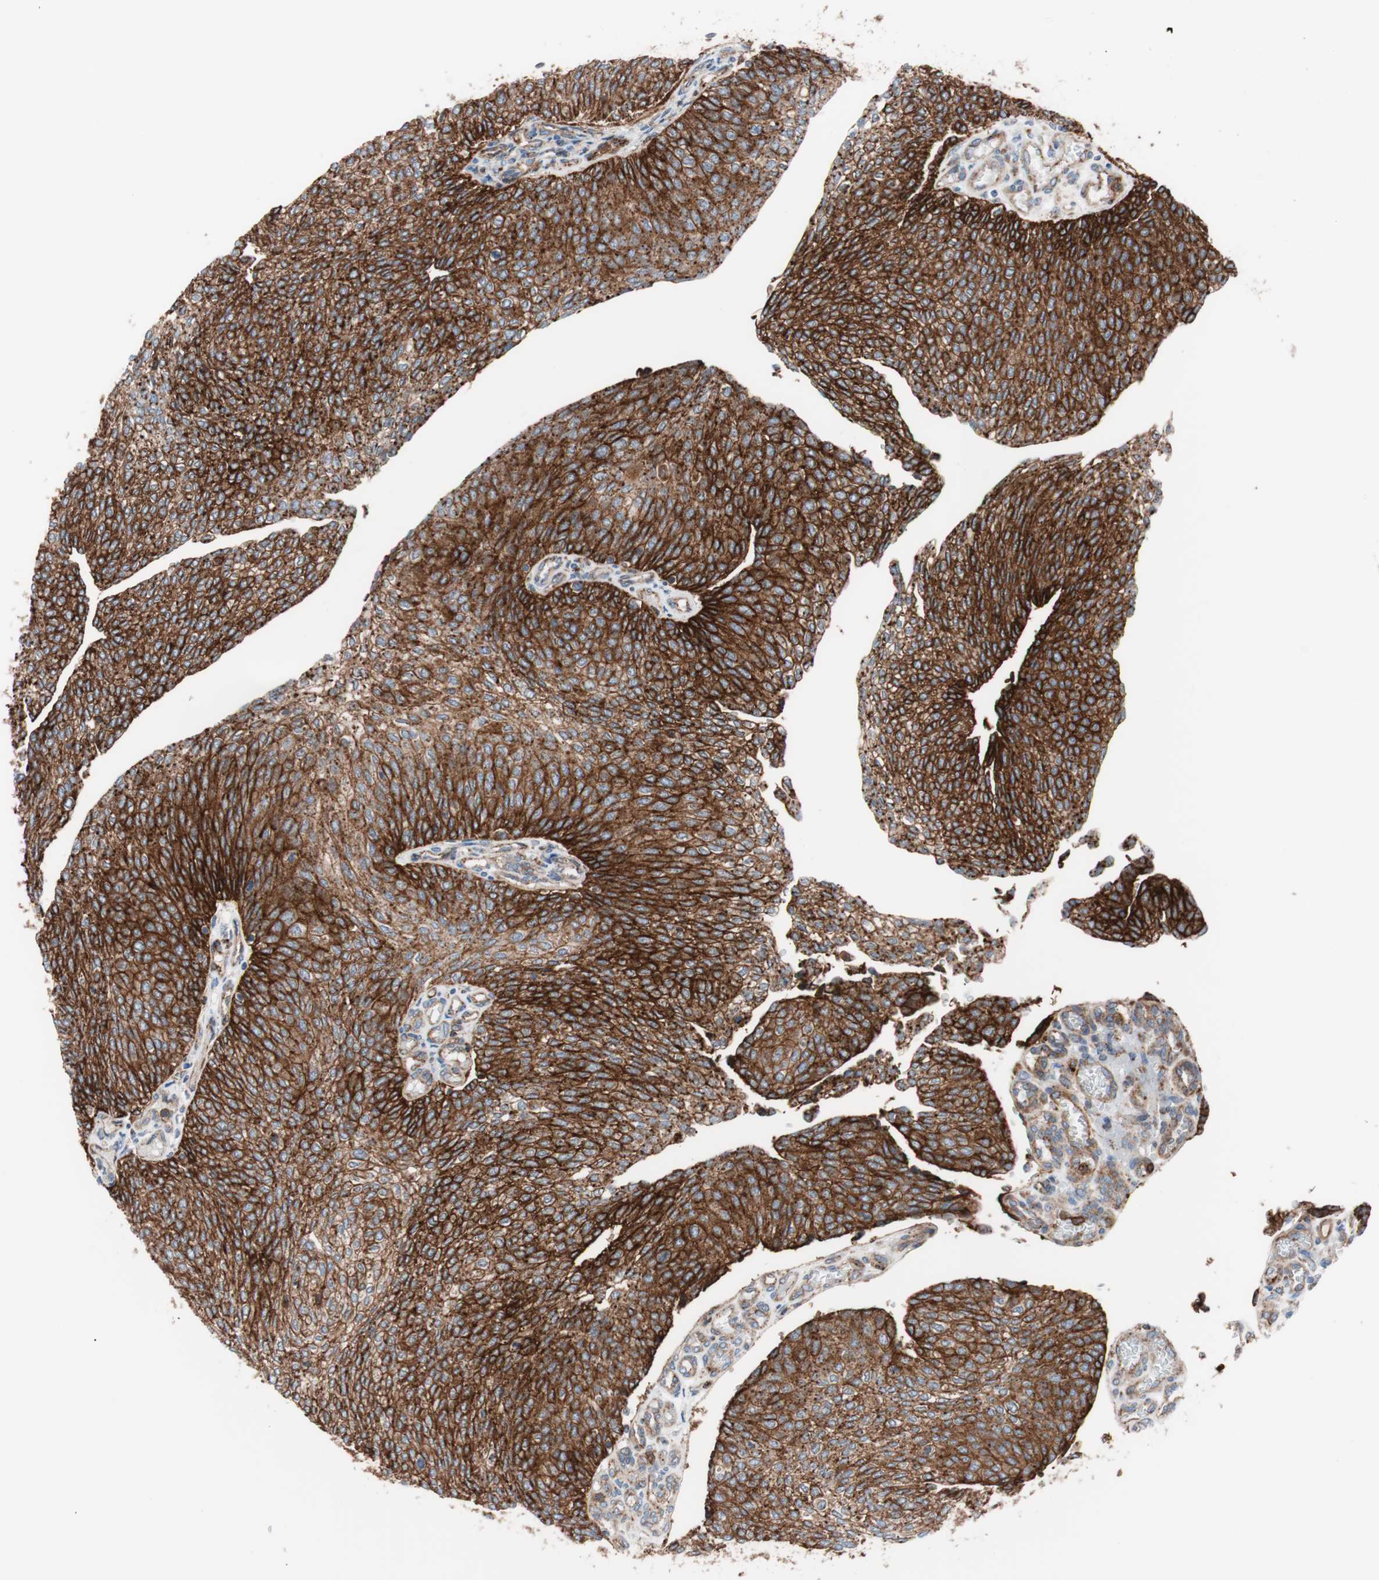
{"staining": {"intensity": "strong", "quantity": ">75%", "location": "cytoplasmic/membranous"}, "tissue": "urothelial cancer", "cell_type": "Tumor cells", "image_type": "cancer", "snomed": [{"axis": "morphology", "description": "Urothelial carcinoma, Low grade"}, {"axis": "topography", "description": "Urinary bladder"}], "caption": "Protein expression analysis of urothelial carcinoma (low-grade) displays strong cytoplasmic/membranous positivity in approximately >75% of tumor cells.", "gene": "FLOT2", "patient": {"sex": "female", "age": 79}}